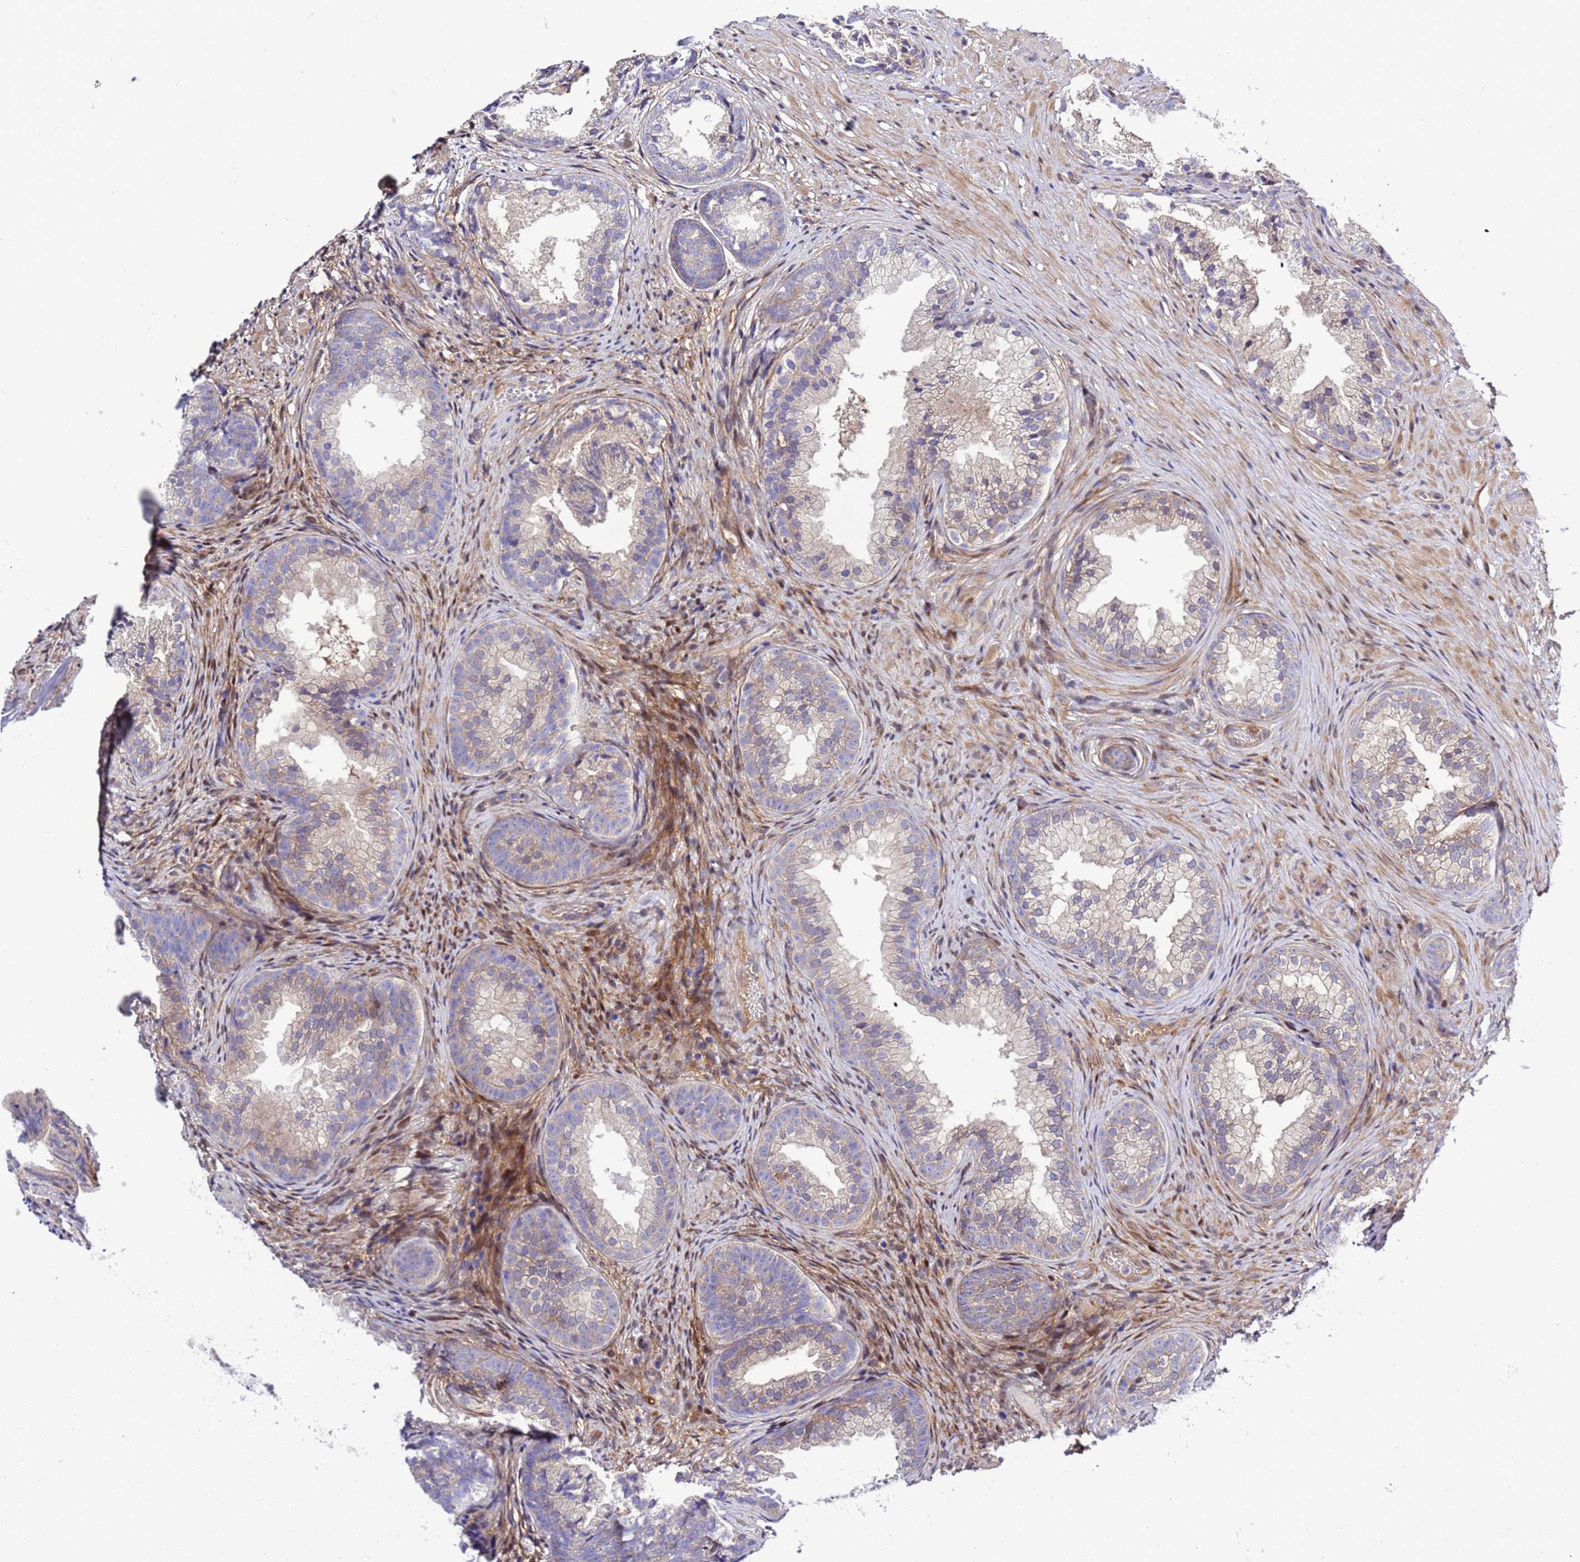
{"staining": {"intensity": "moderate", "quantity": "25%-75%", "location": "cytoplasmic/membranous"}, "tissue": "prostate", "cell_type": "Glandular cells", "image_type": "normal", "snomed": [{"axis": "morphology", "description": "Normal tissue, NOS"}, {"axis": "topography", "description": "Prostate"}], "caption": "Immunohistochemistry (IHC) photomicrograph of unremarkable prostate stained for a protein (brown), which exhibits medium levels of moderate cytoplasmic/membranous positivity in about 25%-75% of glandular cells.", "gene": "FOXRED1", "patient": {"sex": "male", "age": 76}}